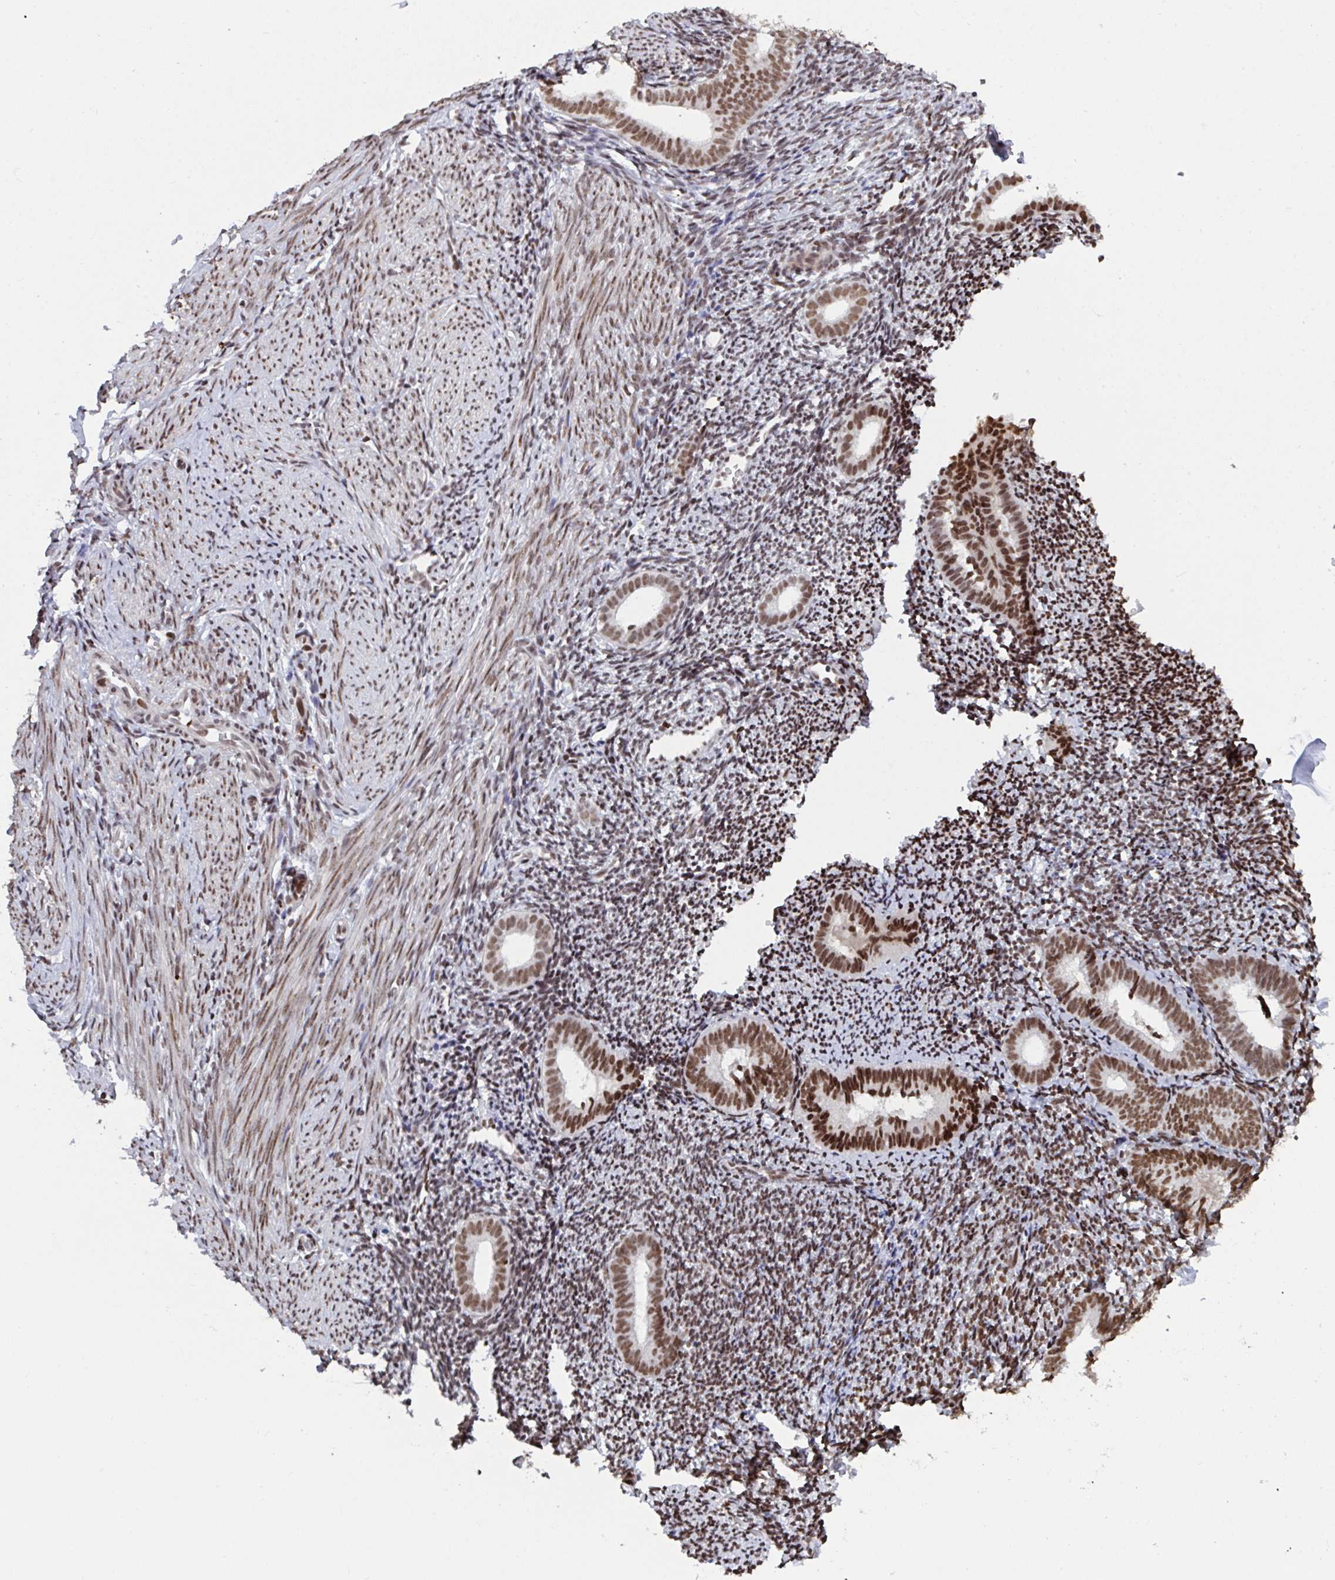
{"staining": {"intensity": "strong", "quantity": ">75%", "location": "nuclear"}, "tissue": "endometrium", "cell_type": "Cells in endometrial stroma", "image_type": "normal", "snomed": [{"axis": "morphology", "description": "Normal tissue, NOS"}, {"axis": "topography", "description": "Endometrium"}], "caption": "Endometrium stained with DAB (3,3'-diaminobenzidine) IHC displays high levels of strong nuclear expression in about >75% of cells in endometrial stroma.", "gene": "ZNF607", "patient": {"sex": "female", "age": 39}}